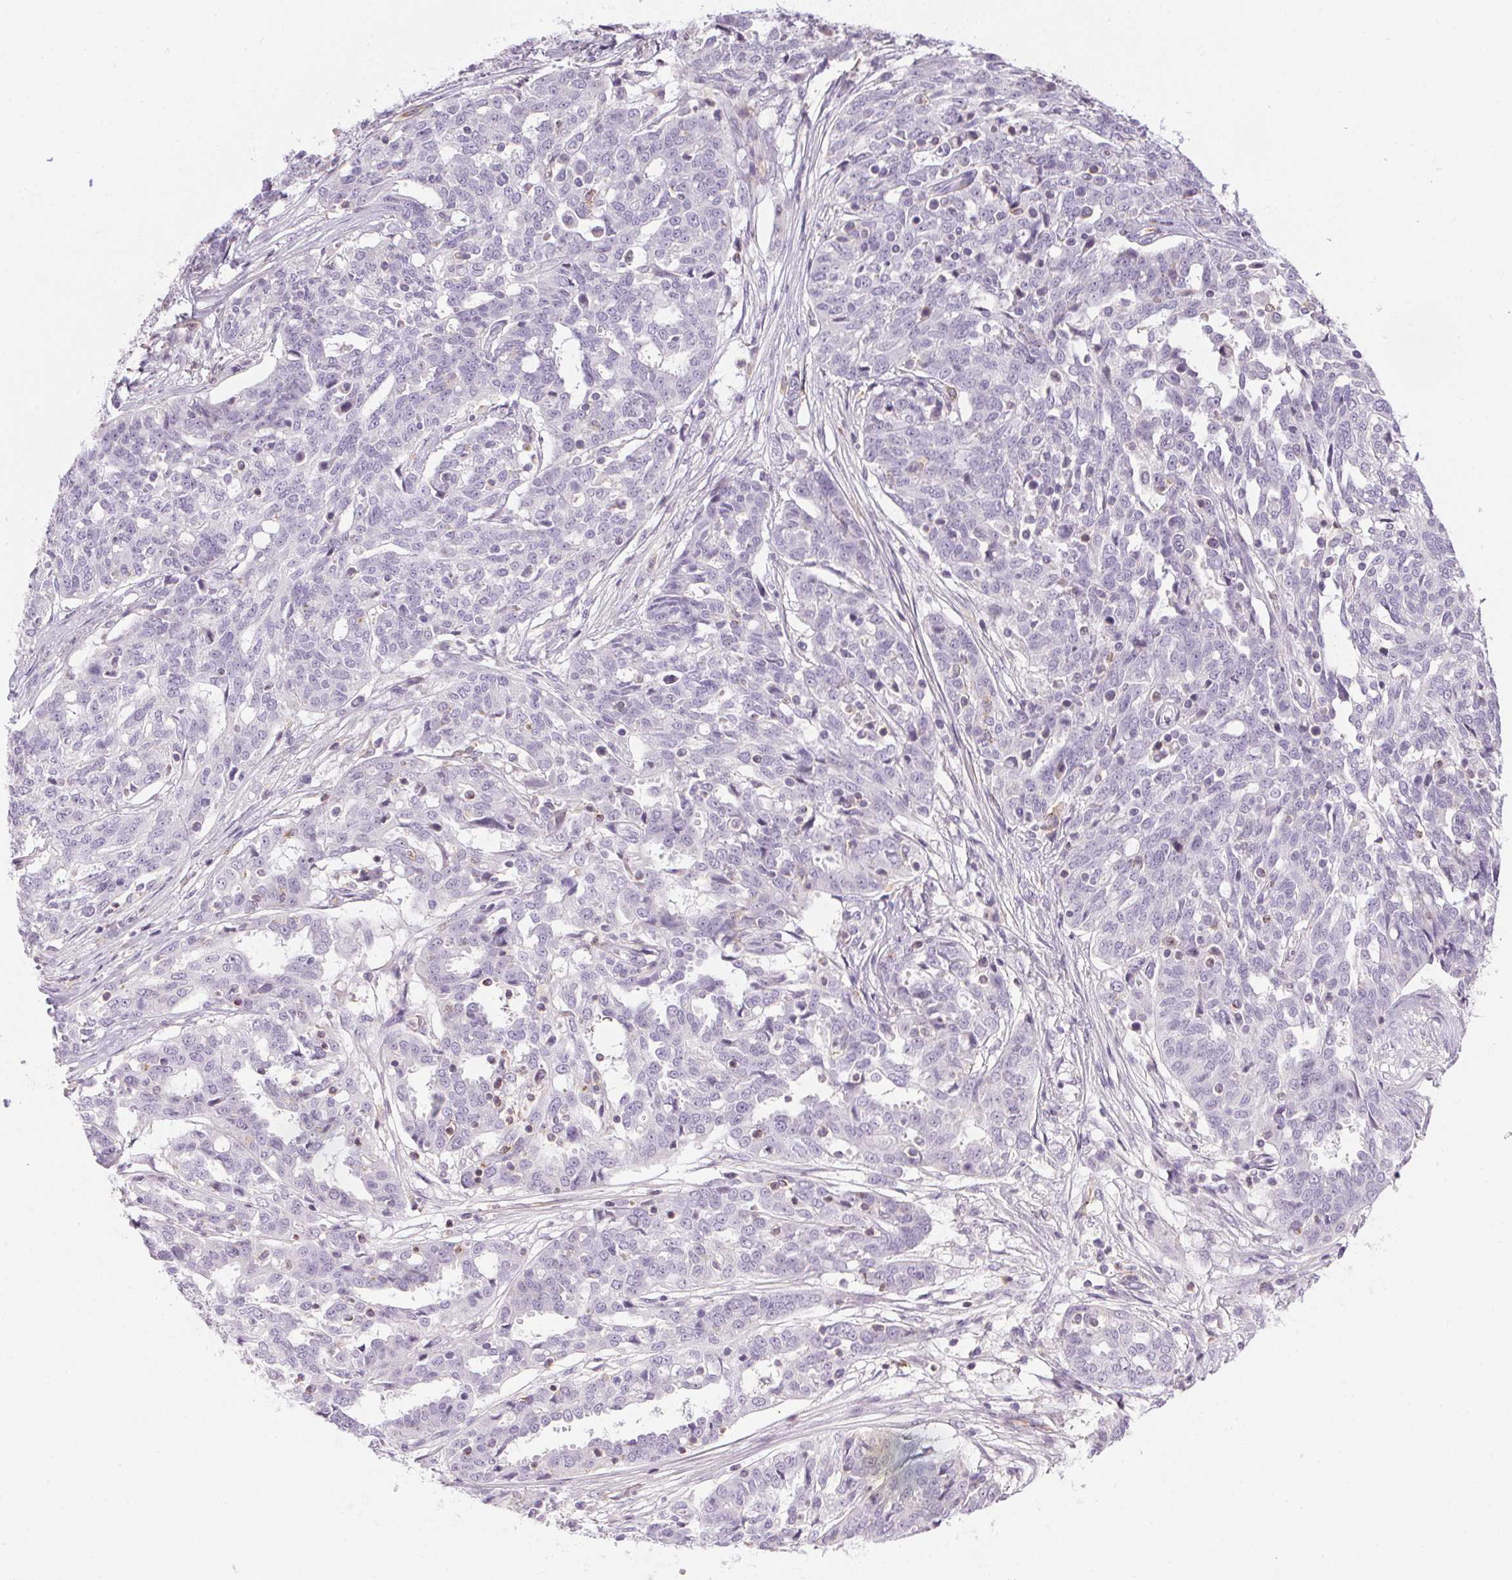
{"staining": {"intensity": "negative", "quantity": "none", "location": "none"}, "tissue": "ovarian cancer", "cell_type": "Tumor cells", "image_type": "cancer", "snomed": [{"axis": "morphology", "description": "Cystadenocarcinoma, serous, NOS"}, {"axis": "topography", "description": "Ovary"}], "caption": "Photomicrograph shows no protein positivity in tumor cells of ovarian serous cystadenocarcinoma tissue. (Stains: DAB IHC with hematoxylin counter stain, Microscopy: brightfield microscopy at high magnification).", "gene": "ECPAS", "patient": {"sex": "female", "age": 67}}